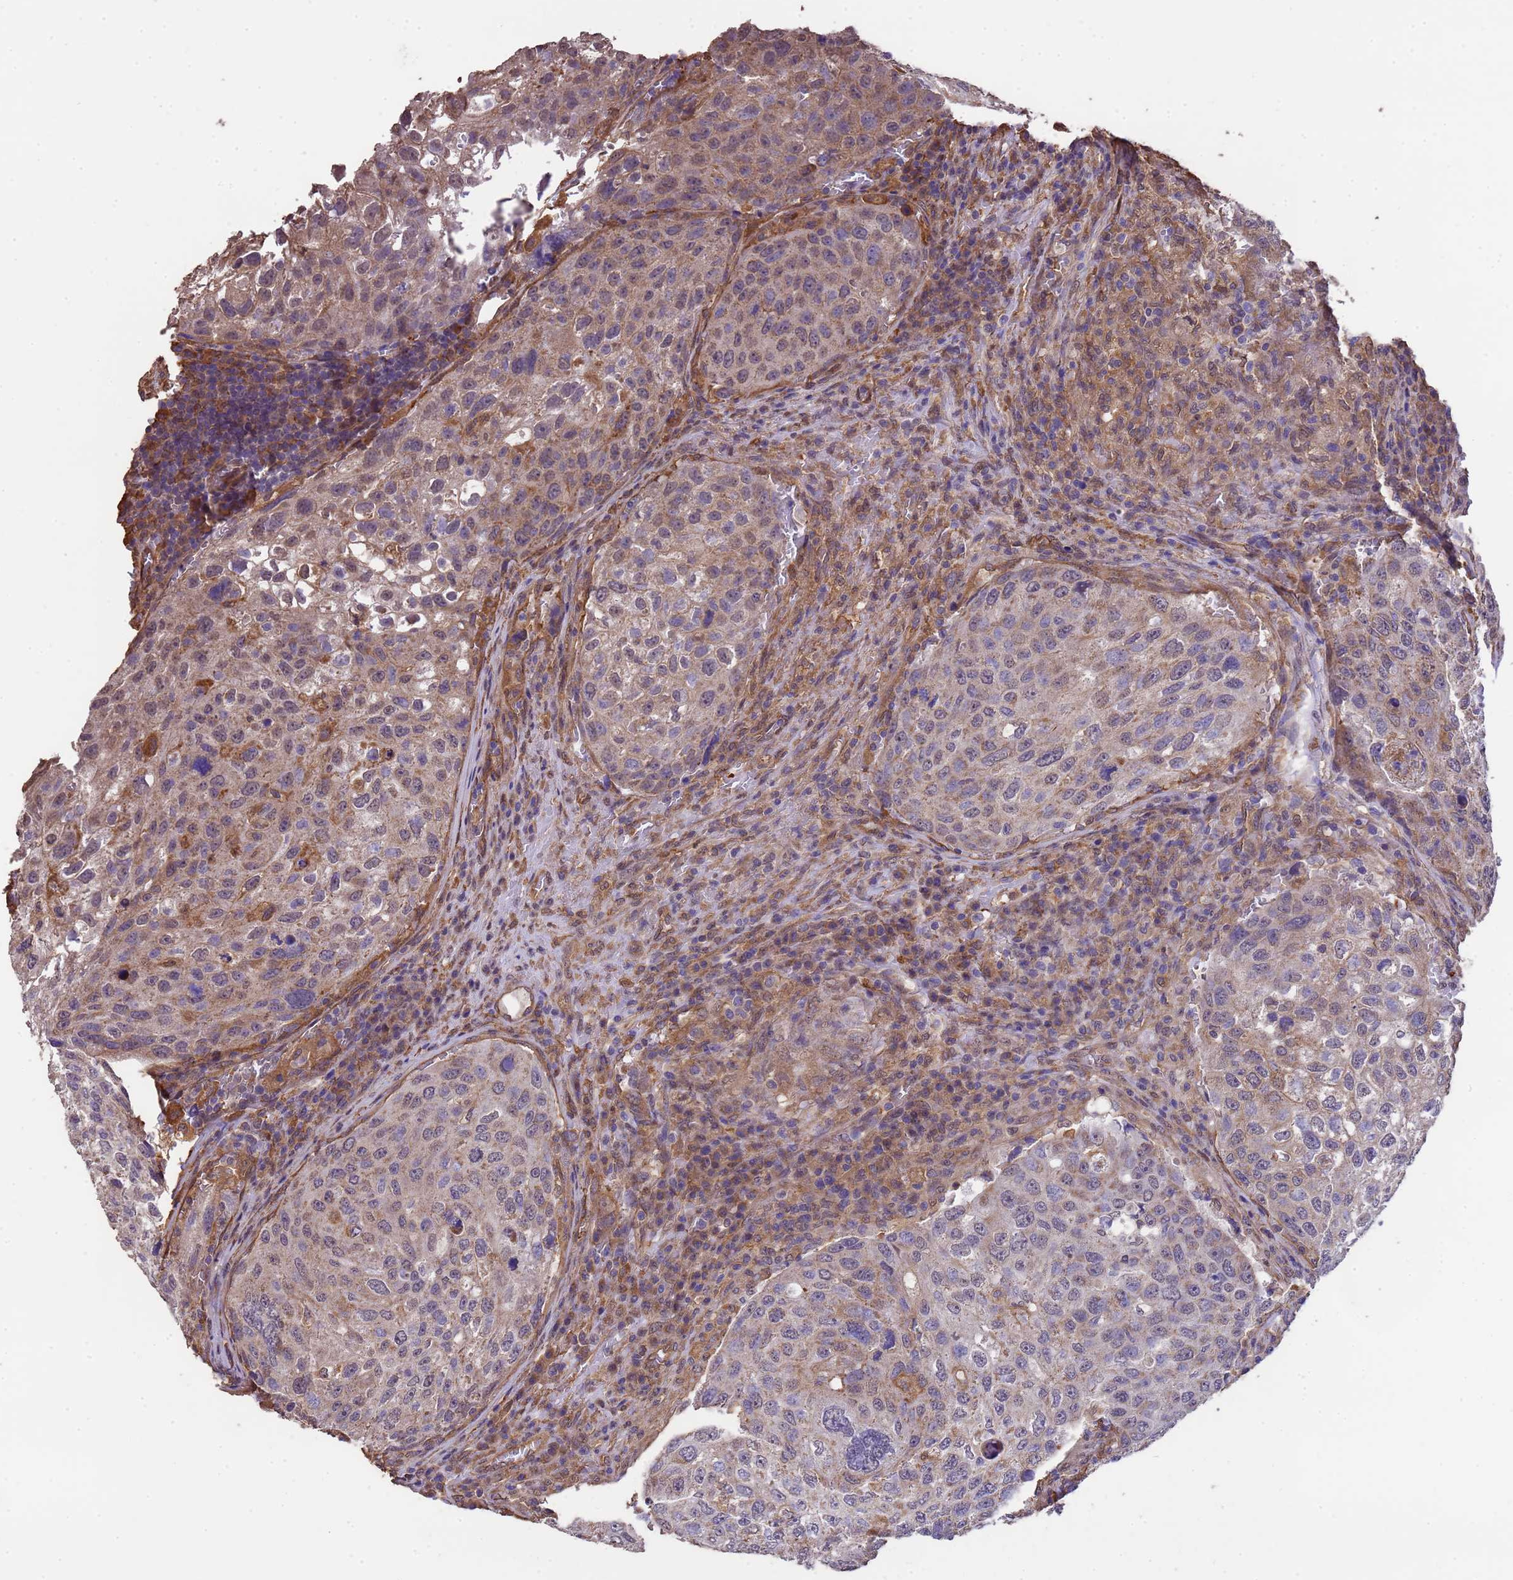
{"staining": {"intensity": "weak", "quantity": "25%-75%", "location": "cytoplasmic/membranous"}, "tissue": "urothelial cancer", "cell_type": "Tumor cells", "image_type": "cancer", "snomed": [{"axis": "morphology", "description": "Urothelial carcinoma, High grade"}, {"axis": "topography", "description": "Lymph node"}, {"axis": "topography", "description": "Urinary bladder"}], "caption": "Urothelial carcinoma (high-grade) stained for a protein (brown) shows weak cytoplasmic/membranous positive staining in approximately 25%-75% of tumor cells.", "gene": "NPHP1", "patient": {"sex": "male", "age": 51}}